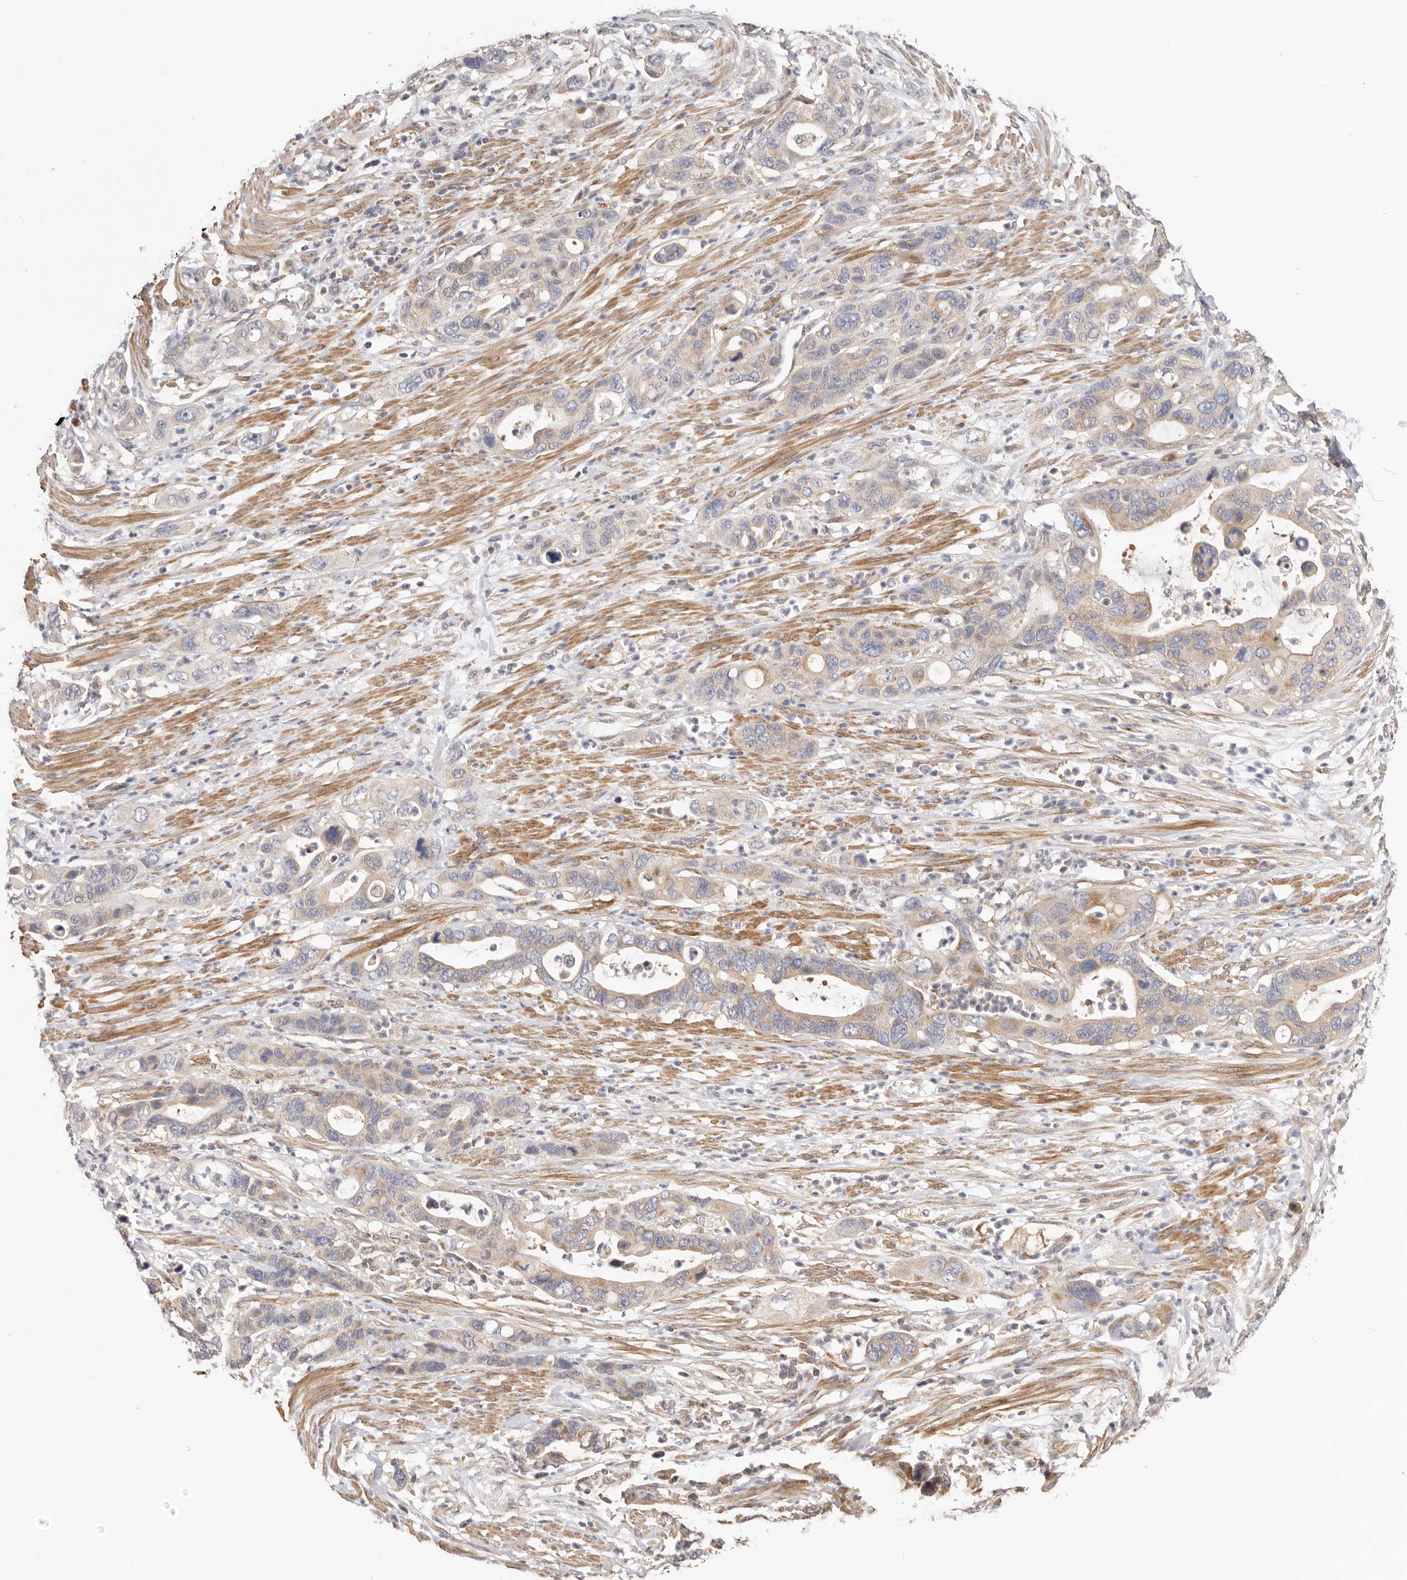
{"staining": {"intensity": "weak", "quantity": "25%-75%", "location": "cytoplasmic/membranous"}, "tissue": "pancreatic cancer", "cell_type": "Tumor cells", "image_type": "cancer", "snomed": [{"axis": "morphology", "description": "Adenocarcinoma, NOS"}, {"axis": "topography", "description": "Pancreas"}], "caption": "A micrograph showing weak cytoplasmic/membranous expression in approximately 25%-75% of tumor cells in pancreatic cancer, as visualized by brown immunohistochemical staining.", "gene": "KCMF1", "patient": {"sex": "female", "age": 71}}